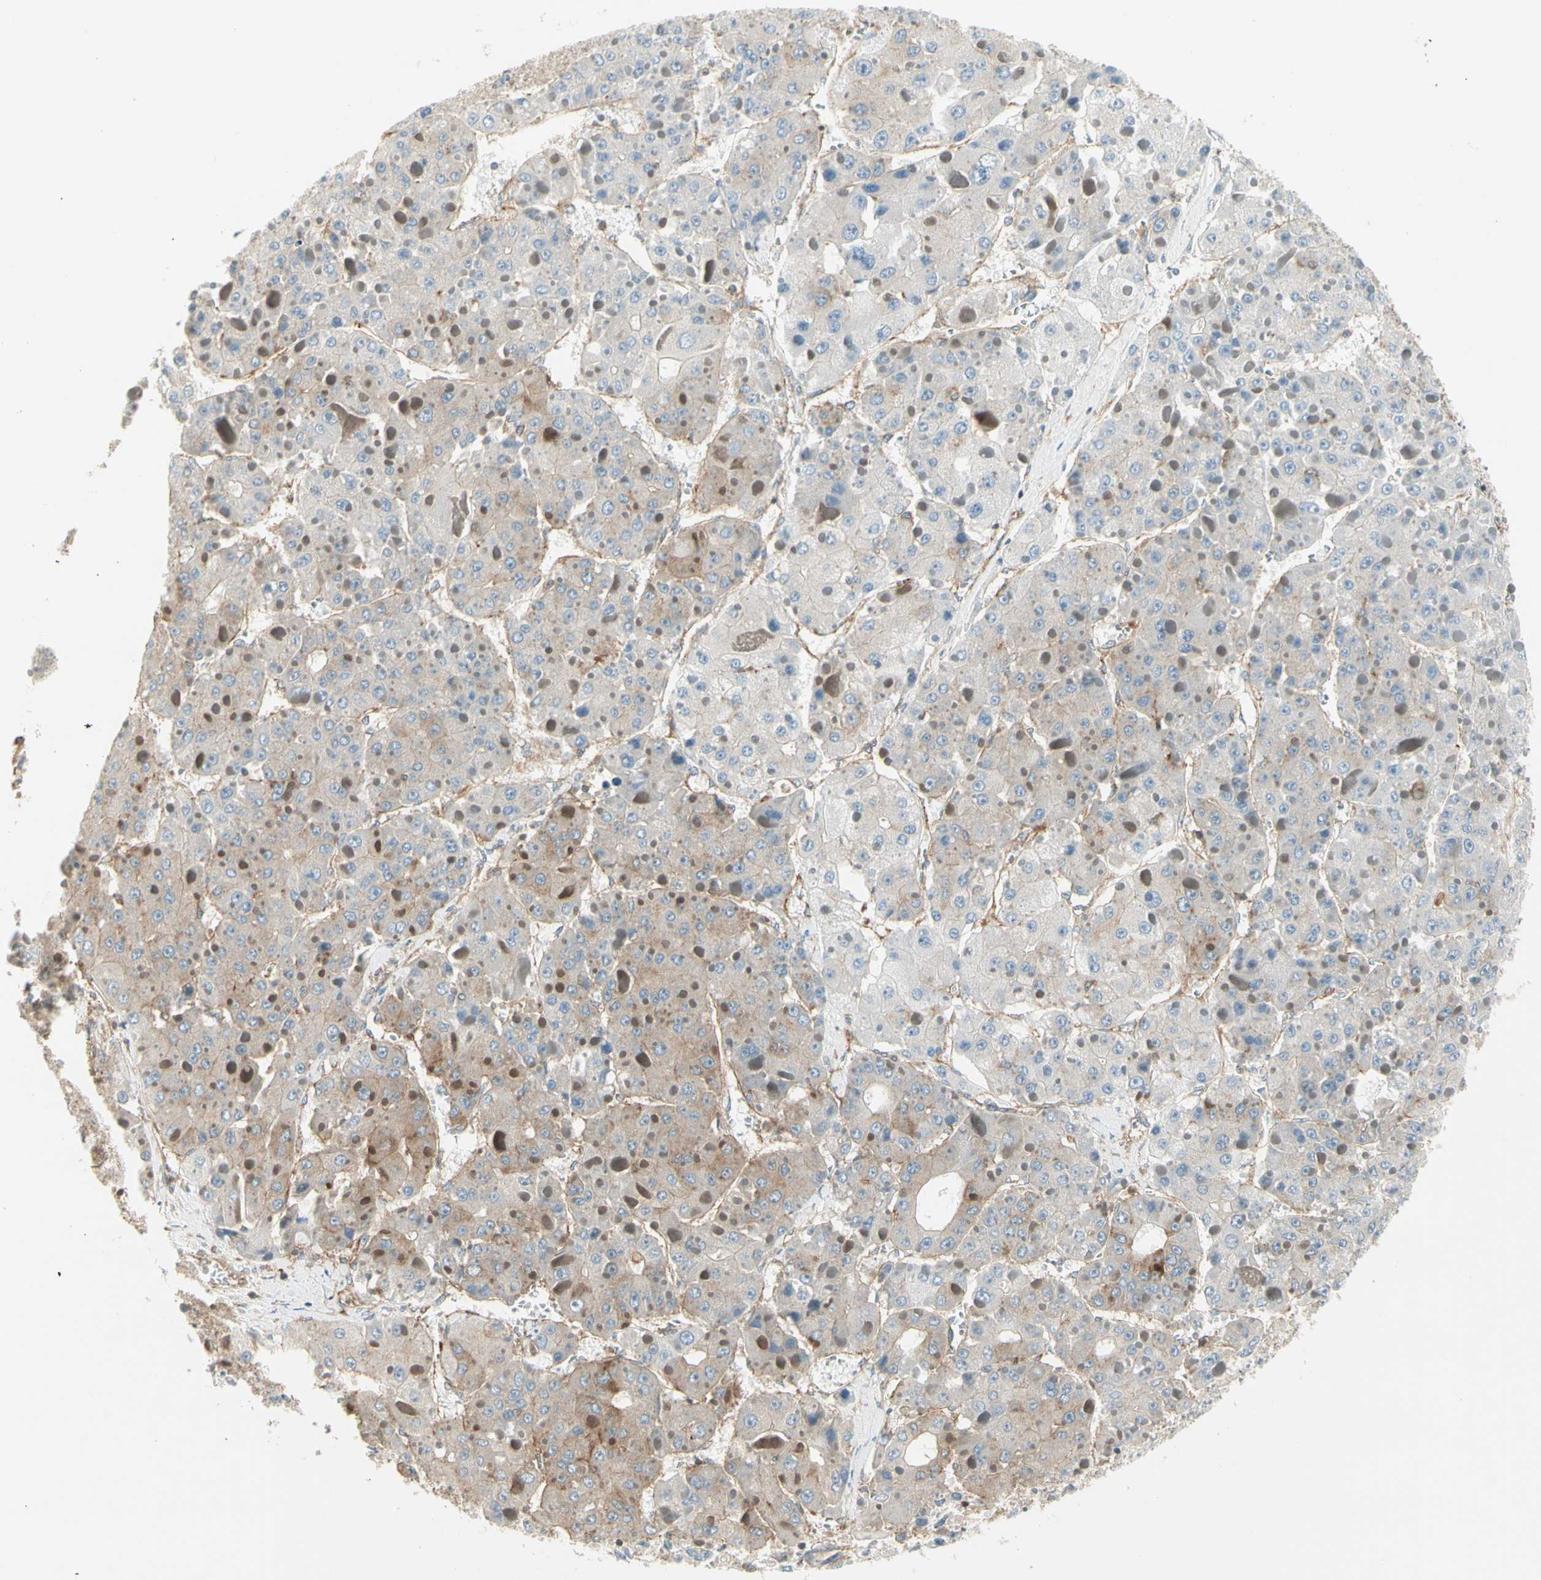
{"staining": {"intensity": "weak", "quantity": "25%-75%", "location": "cytoplasmic/membranous"}, "tissue": "liver cancer", "cell_type": "Tumor cells", "image_type": "cancer", "snomed": [{"axis": "morphology", "description": "Carcinoma, Hepatocellular, NOS"}, {"axis": "topography", "description": "Liver"}], "caption": "Protein expression analysis of human liver cancer (hepatocellular carcinoma) reveals weak cytoplasmic/membranous staining in approximately 25%-75% of tumor cells. Using DAB (3,3'-diaminobenzidine) (brown) and hematoxylin (blue) stains, captured at high magnification using brightfield microscopy.", "gene": "AGFG1", "patient": {"sex": "female", "age": 73}}